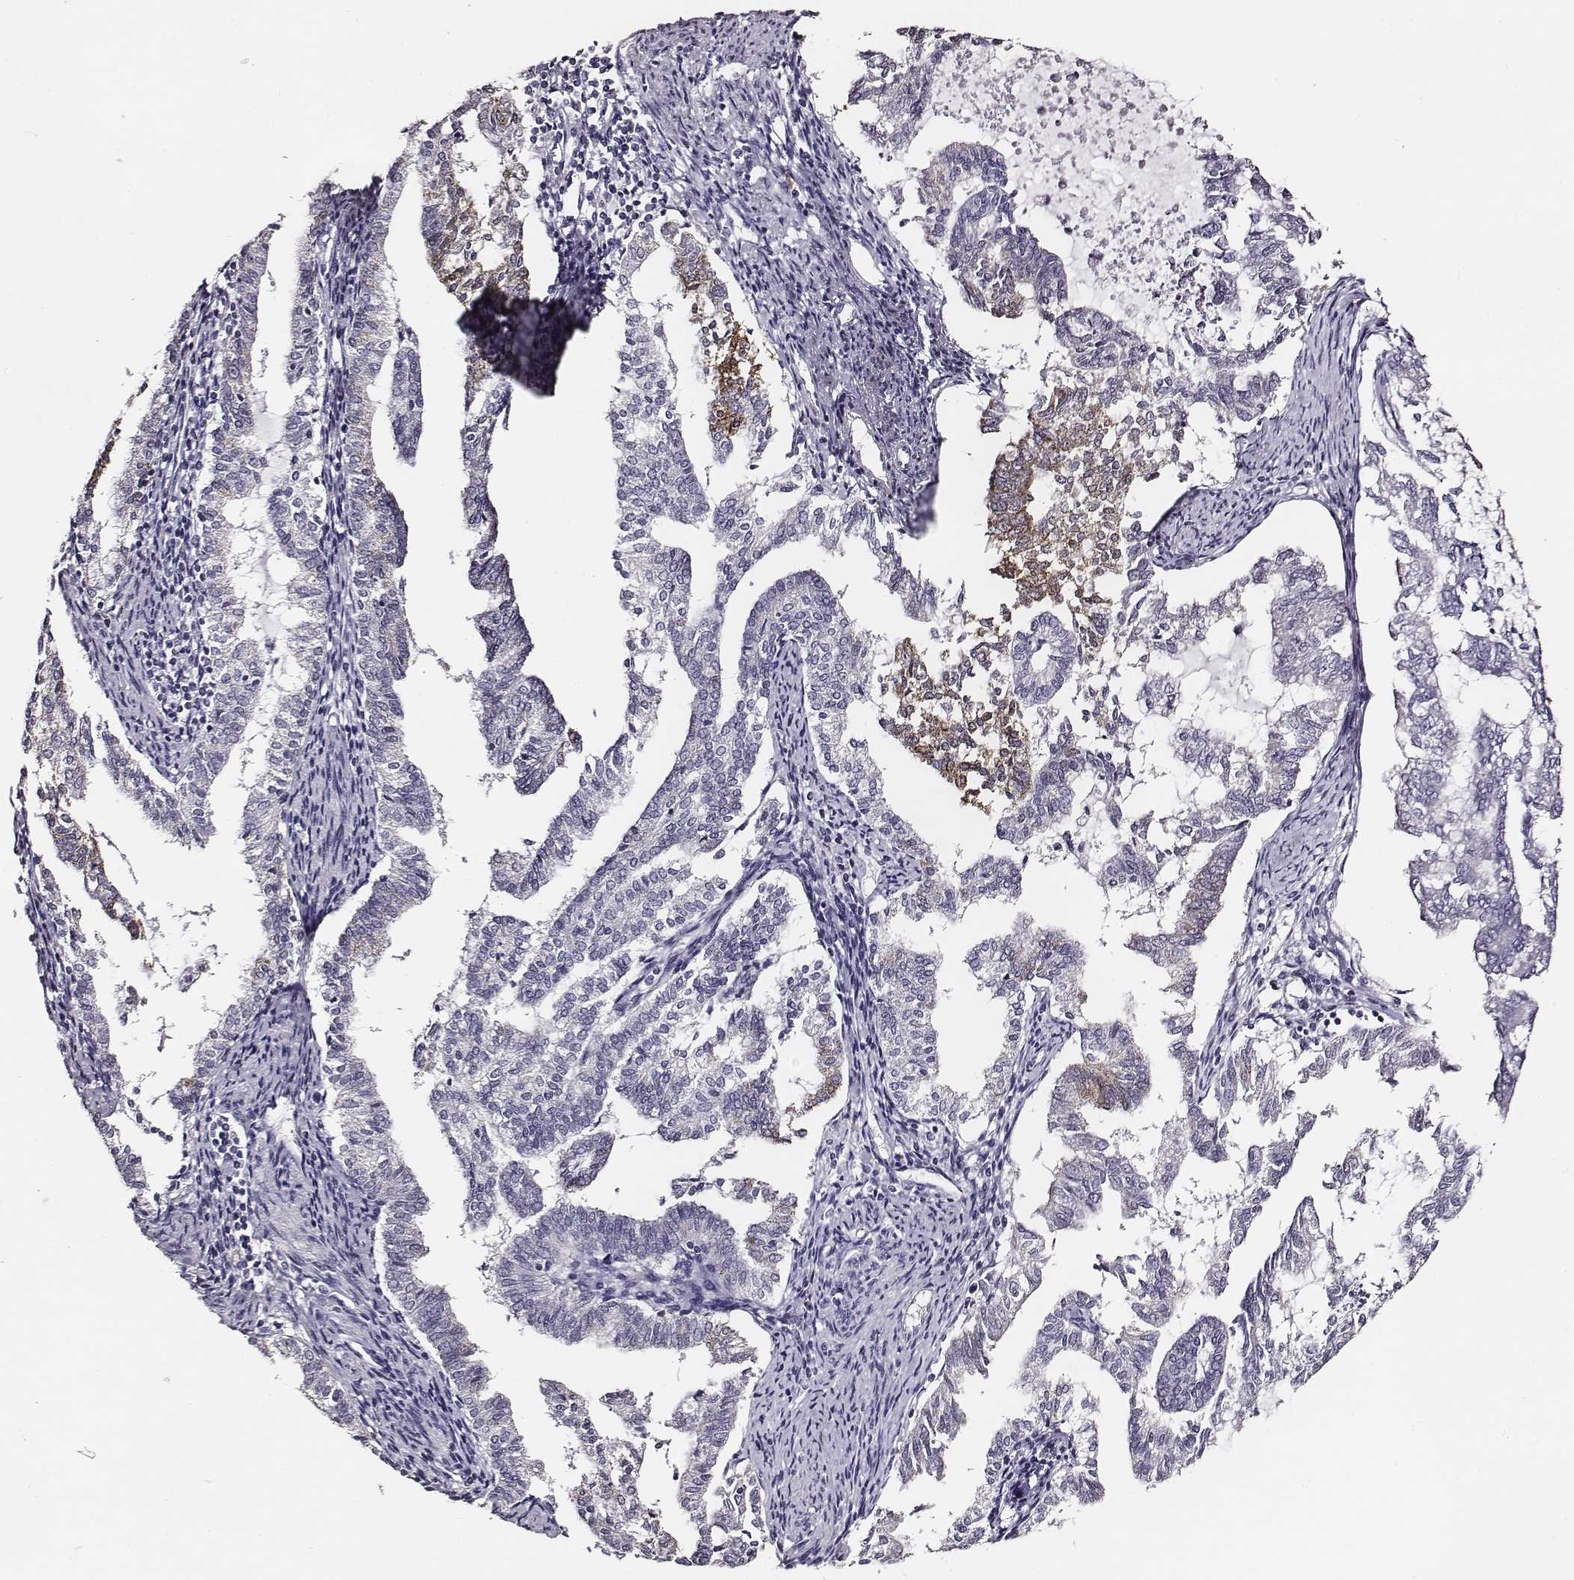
{"staining": {"intensity": "moderate", "quantity": "25%-75%", "location": "cytoplasmic/membranous"}, "tissue": "endometrial cancer", "cell_type": "Tumor cells", "image_type": "cancer", "snomed": [{"axis": "morphology", "description": "Adenocarcinoma, NOS"}, {"axis": "topography", "description": "Endometrium"}], "caption": "Moderate cytoplasmic/membranous positivity for a protein is seen in approximately 25%-75% of tumor cells of endometrial adenocarcinoma using immunohistochemistry.", "gene": "AADAT", "patient": {"sex": "female", "age": 79}}